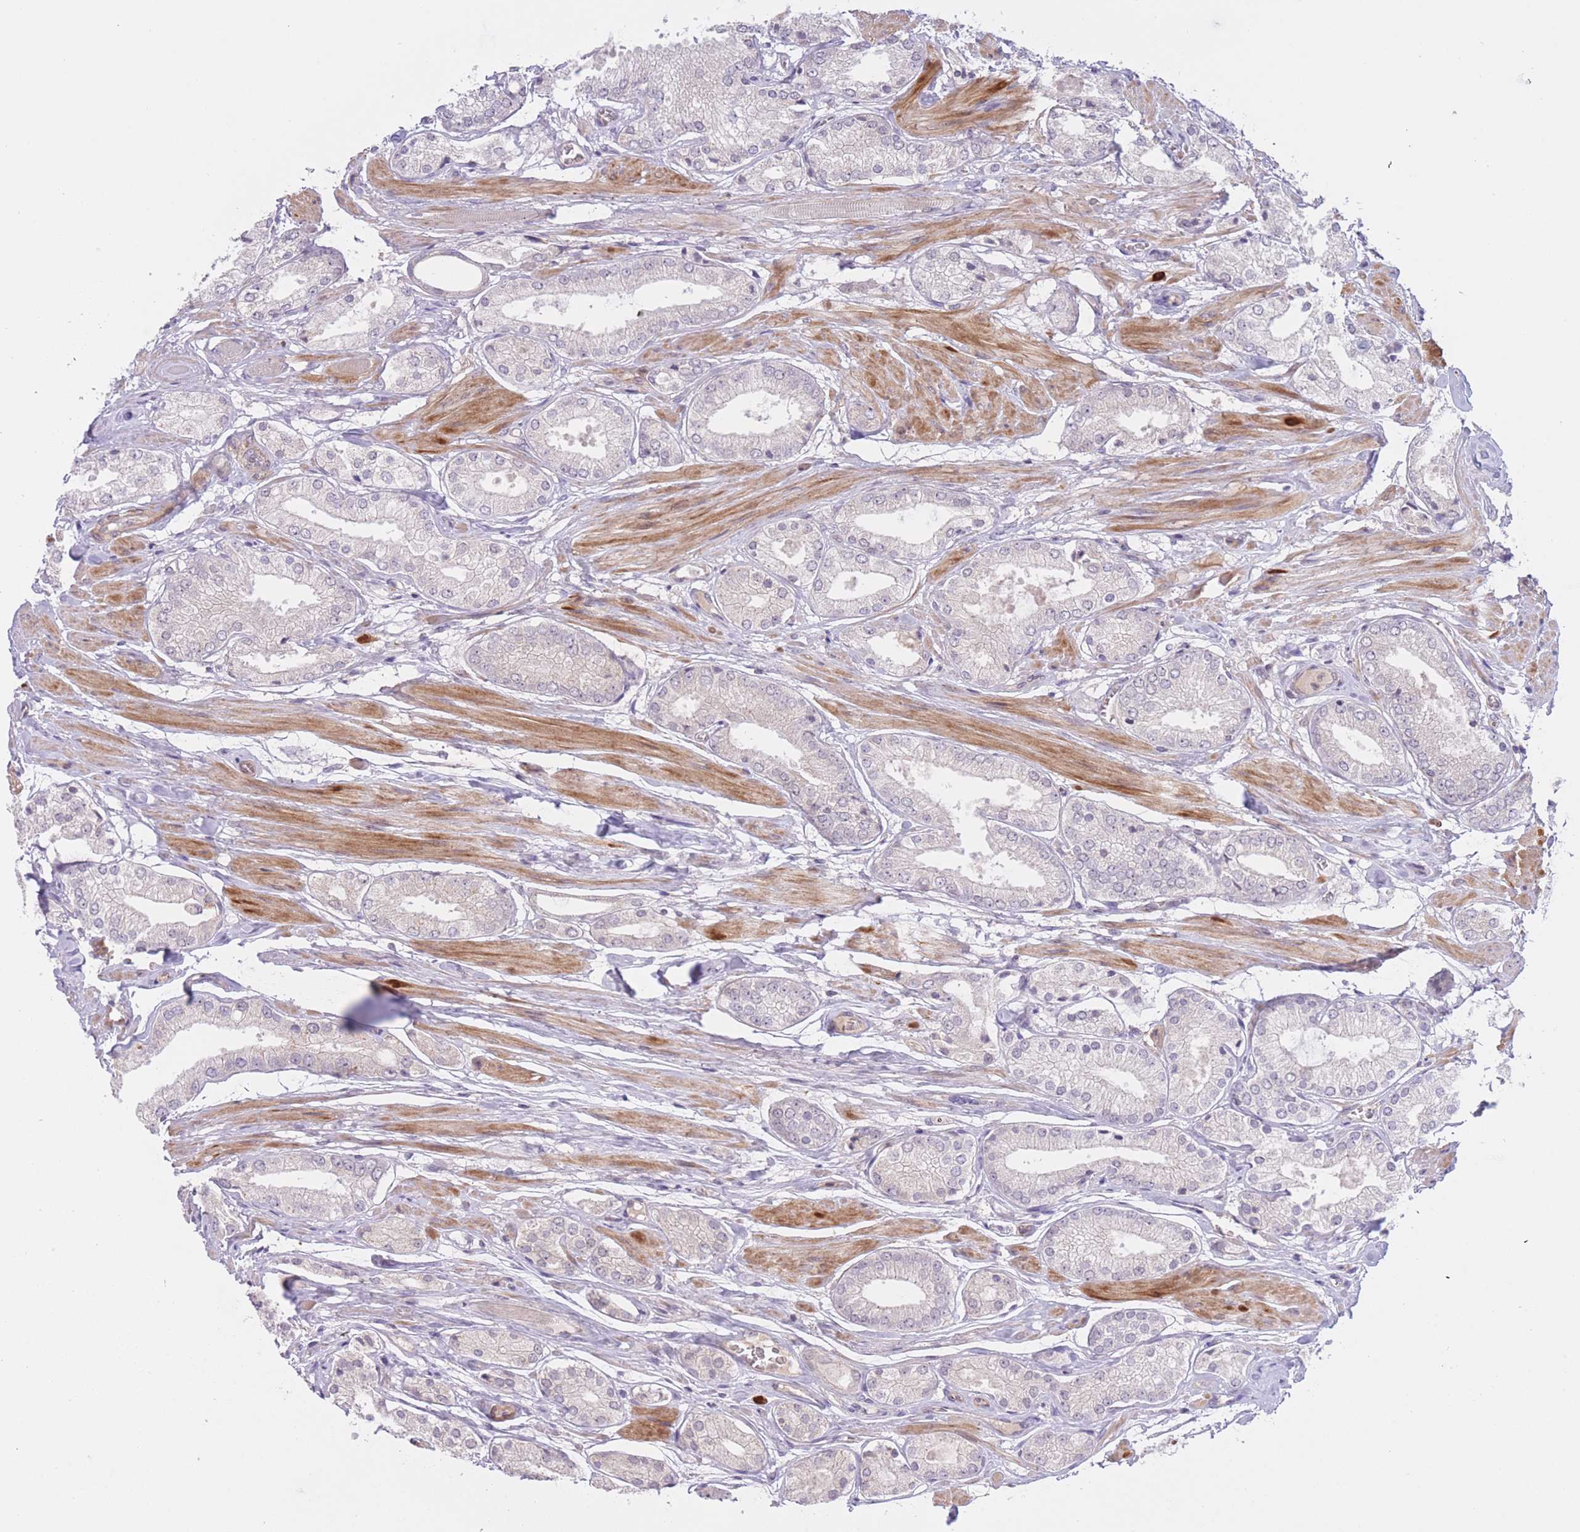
{"staining": {"intensity": "negative", "quantity": "none", "location": "none"}, "tissue": "prostate cancer", "cell_type": "Tumor cells", "image_type": "cancer", "snomed": [{"axis": "morphology", "description": "Adenocarcinoma, High grade"}, {"axis": "topography", "description": "Prostate and seminal vesicle, NOS"}], "caption": "A micrograph of human prostate cancer (adenocarcinoma (high-grade)) is negative for staining in tumor cells.", "gene": "FUT5", "patient": {"sex": "male", "age": 64}}